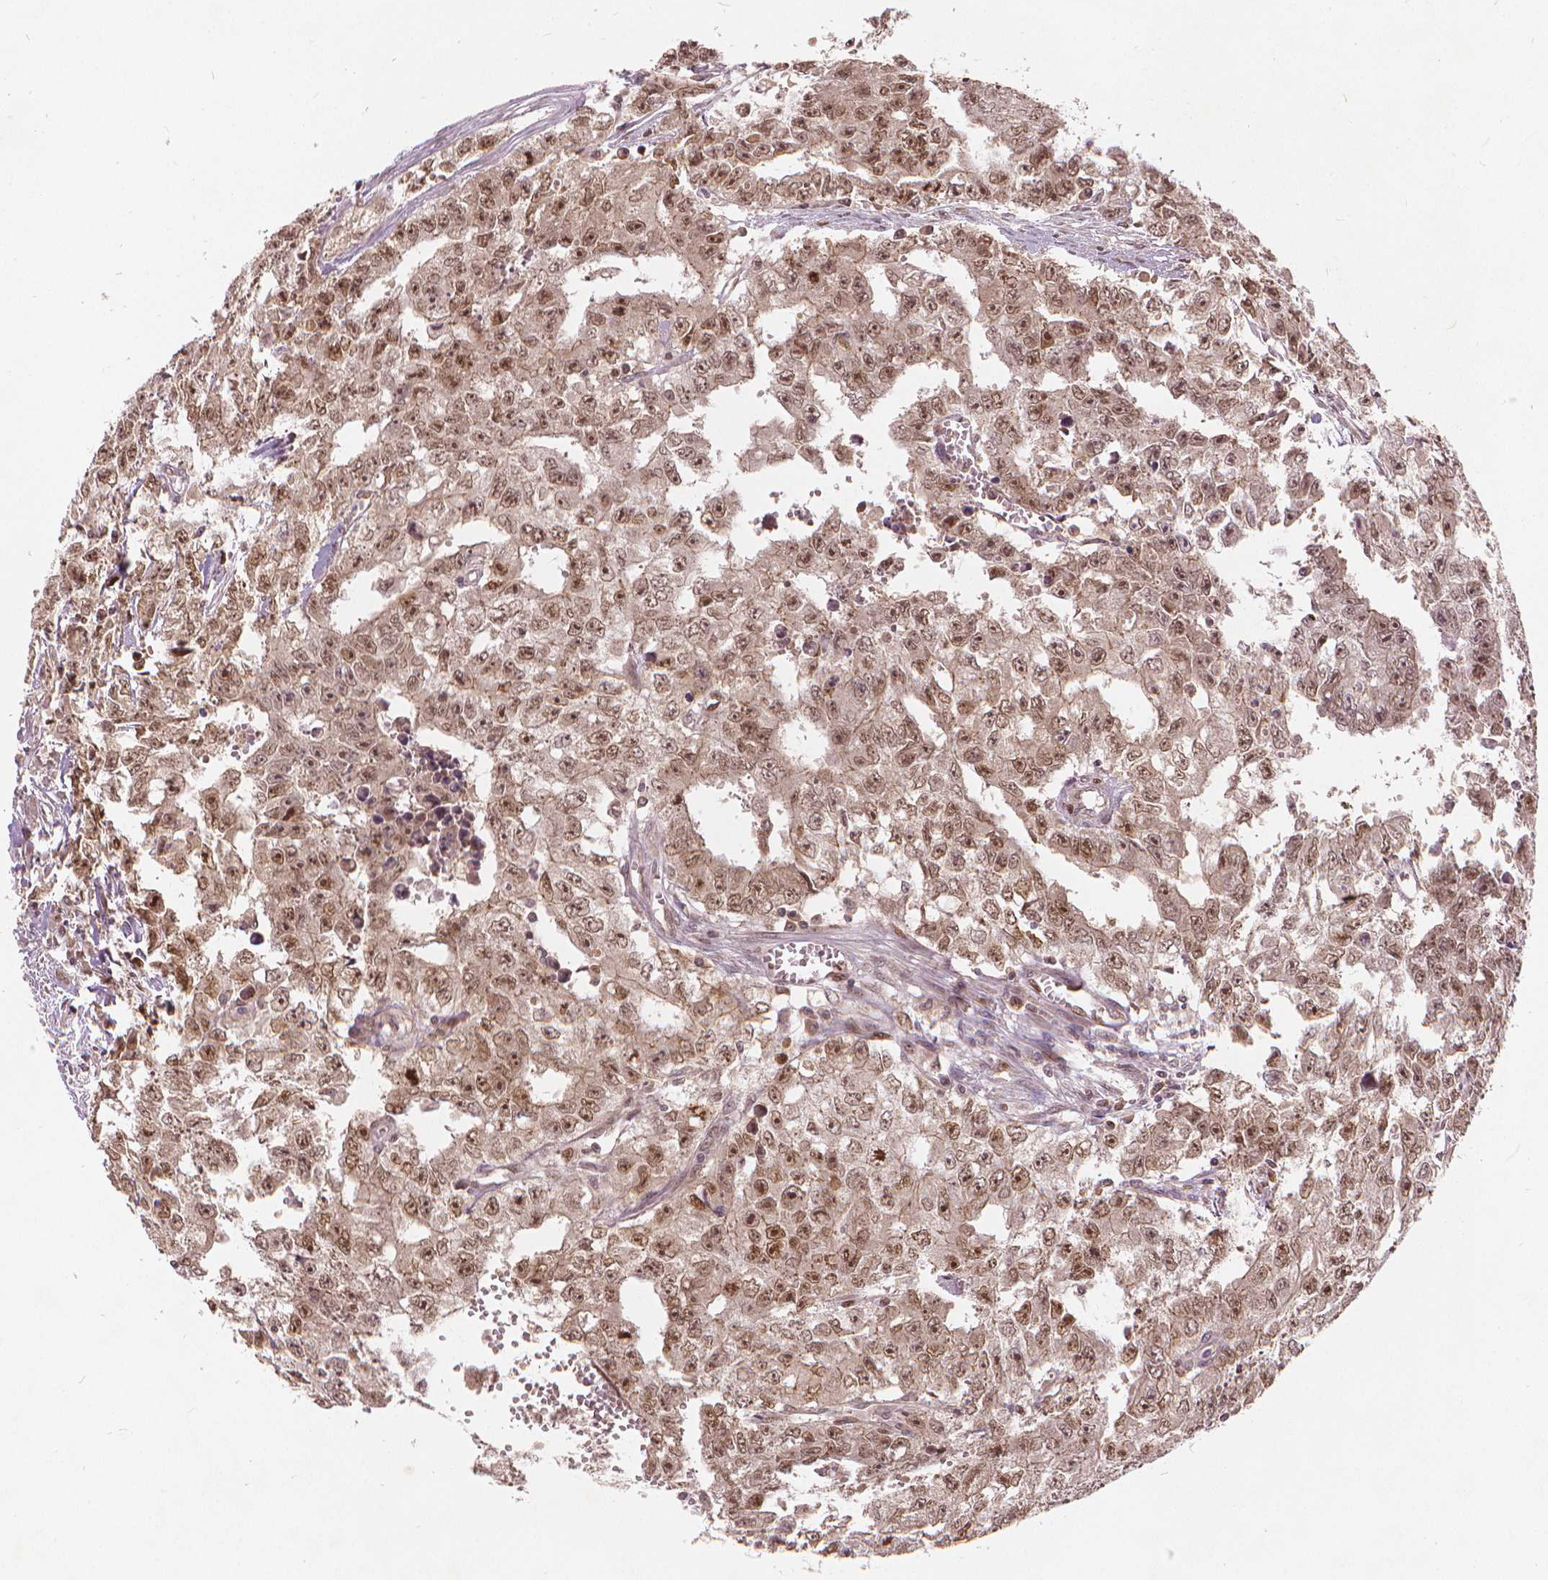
{"staining": {"intensity": "moderate", "quantity": ">75%", "location": "nuclear"}, "tissue": "testis cancer", "cell_type": "Tumor cells", "image_type": "cancer", "snomed": [{"axis": "morphology", "description": "Carcinoma, Embryonal, NOS"}, {"axis": "morphology", "description": "Teratoma, malignant, NOS"}, {"axis": "topography", "description": "Testis"}], "caption": "Human testis cancer stained with a protein marker displays moderate staining in tumor cells.", "gene": "NSD2", "patient": {"sex": "male", "age": 24}}